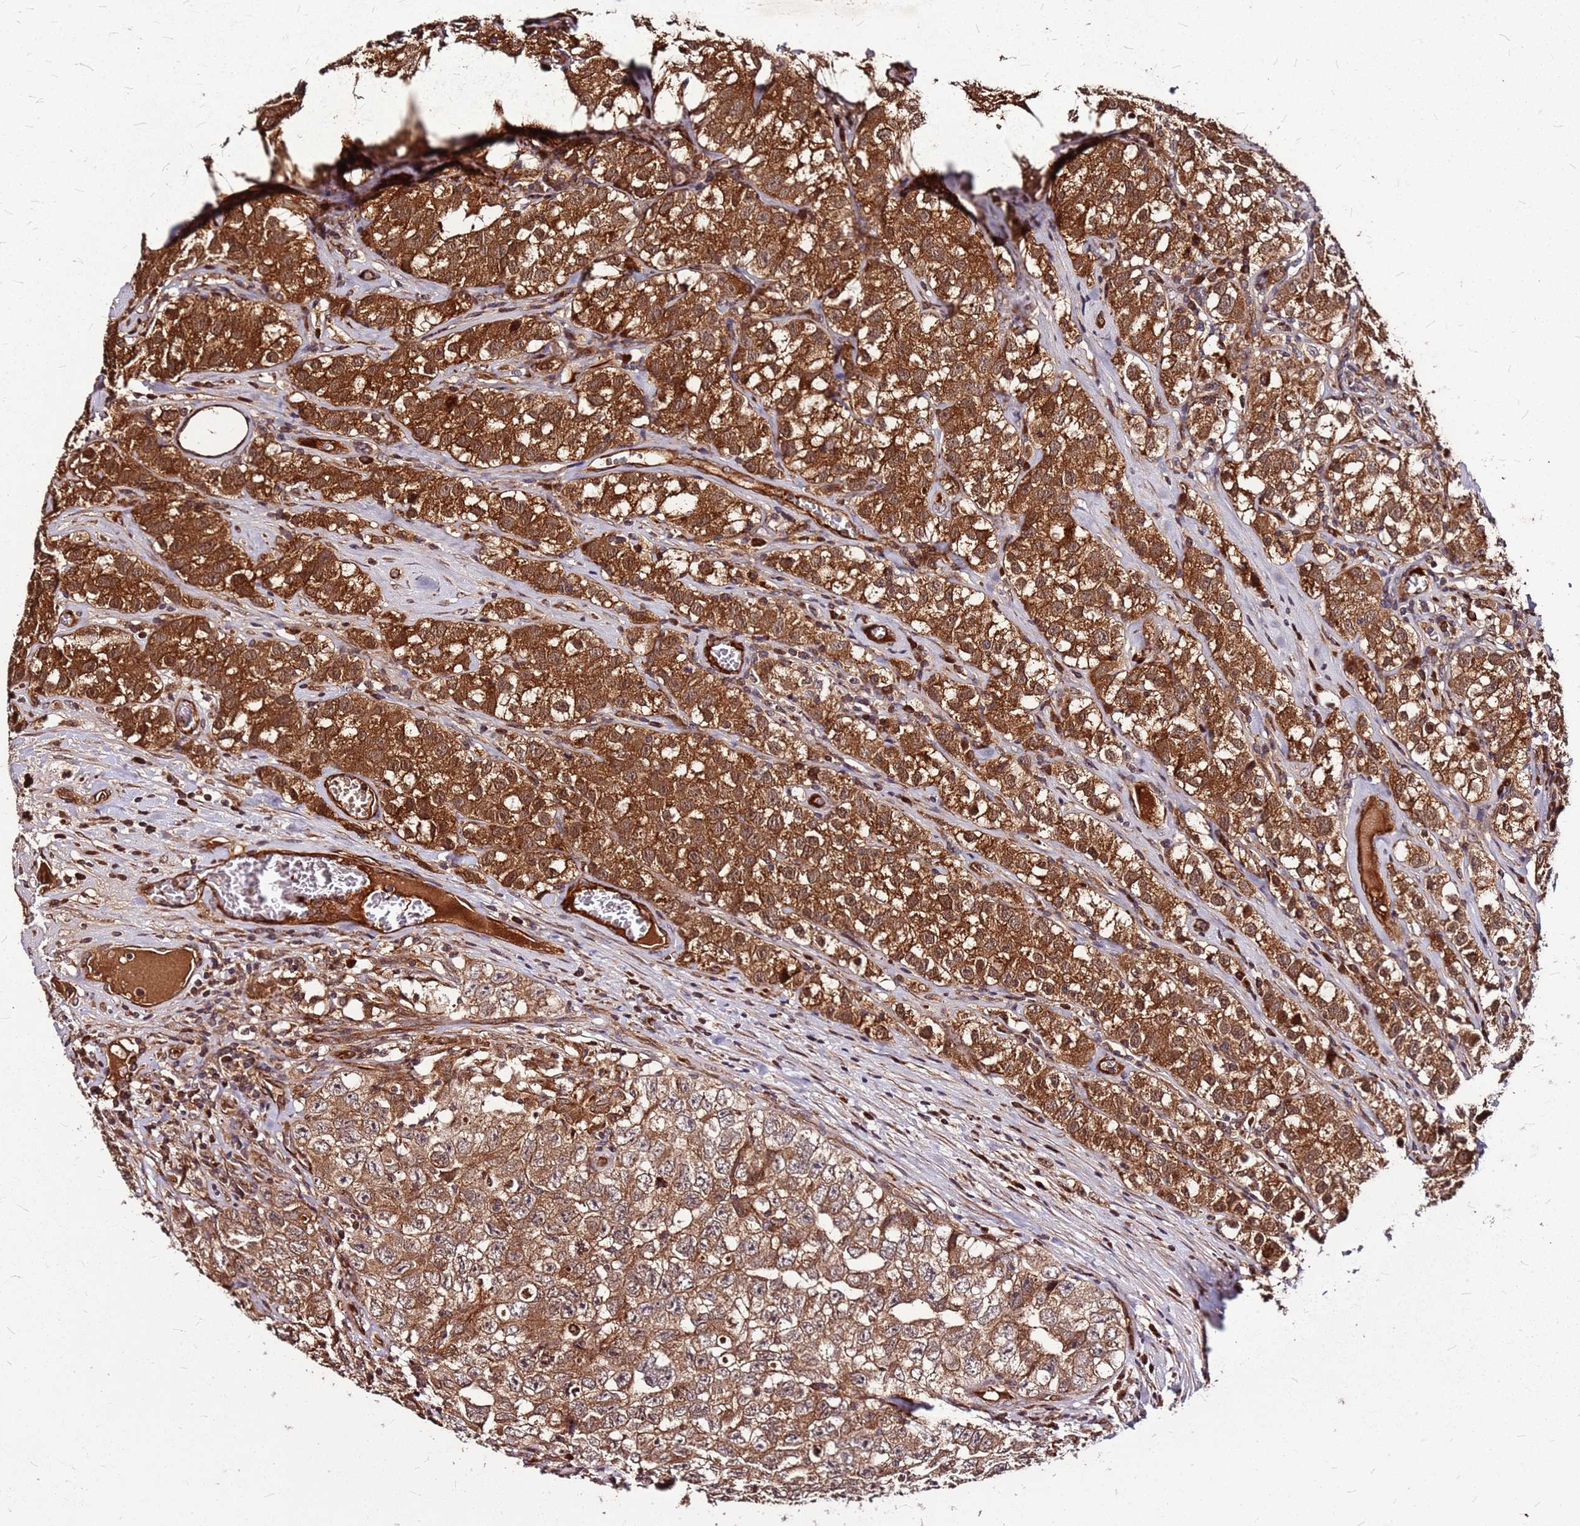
{"staining": {"intensity": "strong", "quantity": ">75%", "location": "cytoplasmic/membranous"}, "tissue": "testis cancer", "cell_type": "Tumor cells", "image_type": "cancer", "snomed": [{"axis": "morphology", "description": "Seminoma, NOS"}, {"axis": "morphology", "description": "Carcinoma, Embryonal, NOS"}, {"axis": "topography", "description": "Testis"}], "caption": "Protein staining exhibits strong cytoplasmic/membranous expression in about >75% of tumor cells in testis seminoma. The staining was performed using DAB (3,3'-diaminobenzidine) to visualize the protein expression in brown, while the nuclei were stained in blue with hematoxylin (Magnification: 20x).", "gene": "LYPLAL1", "patient": {"sex": "male", "age": 43}}